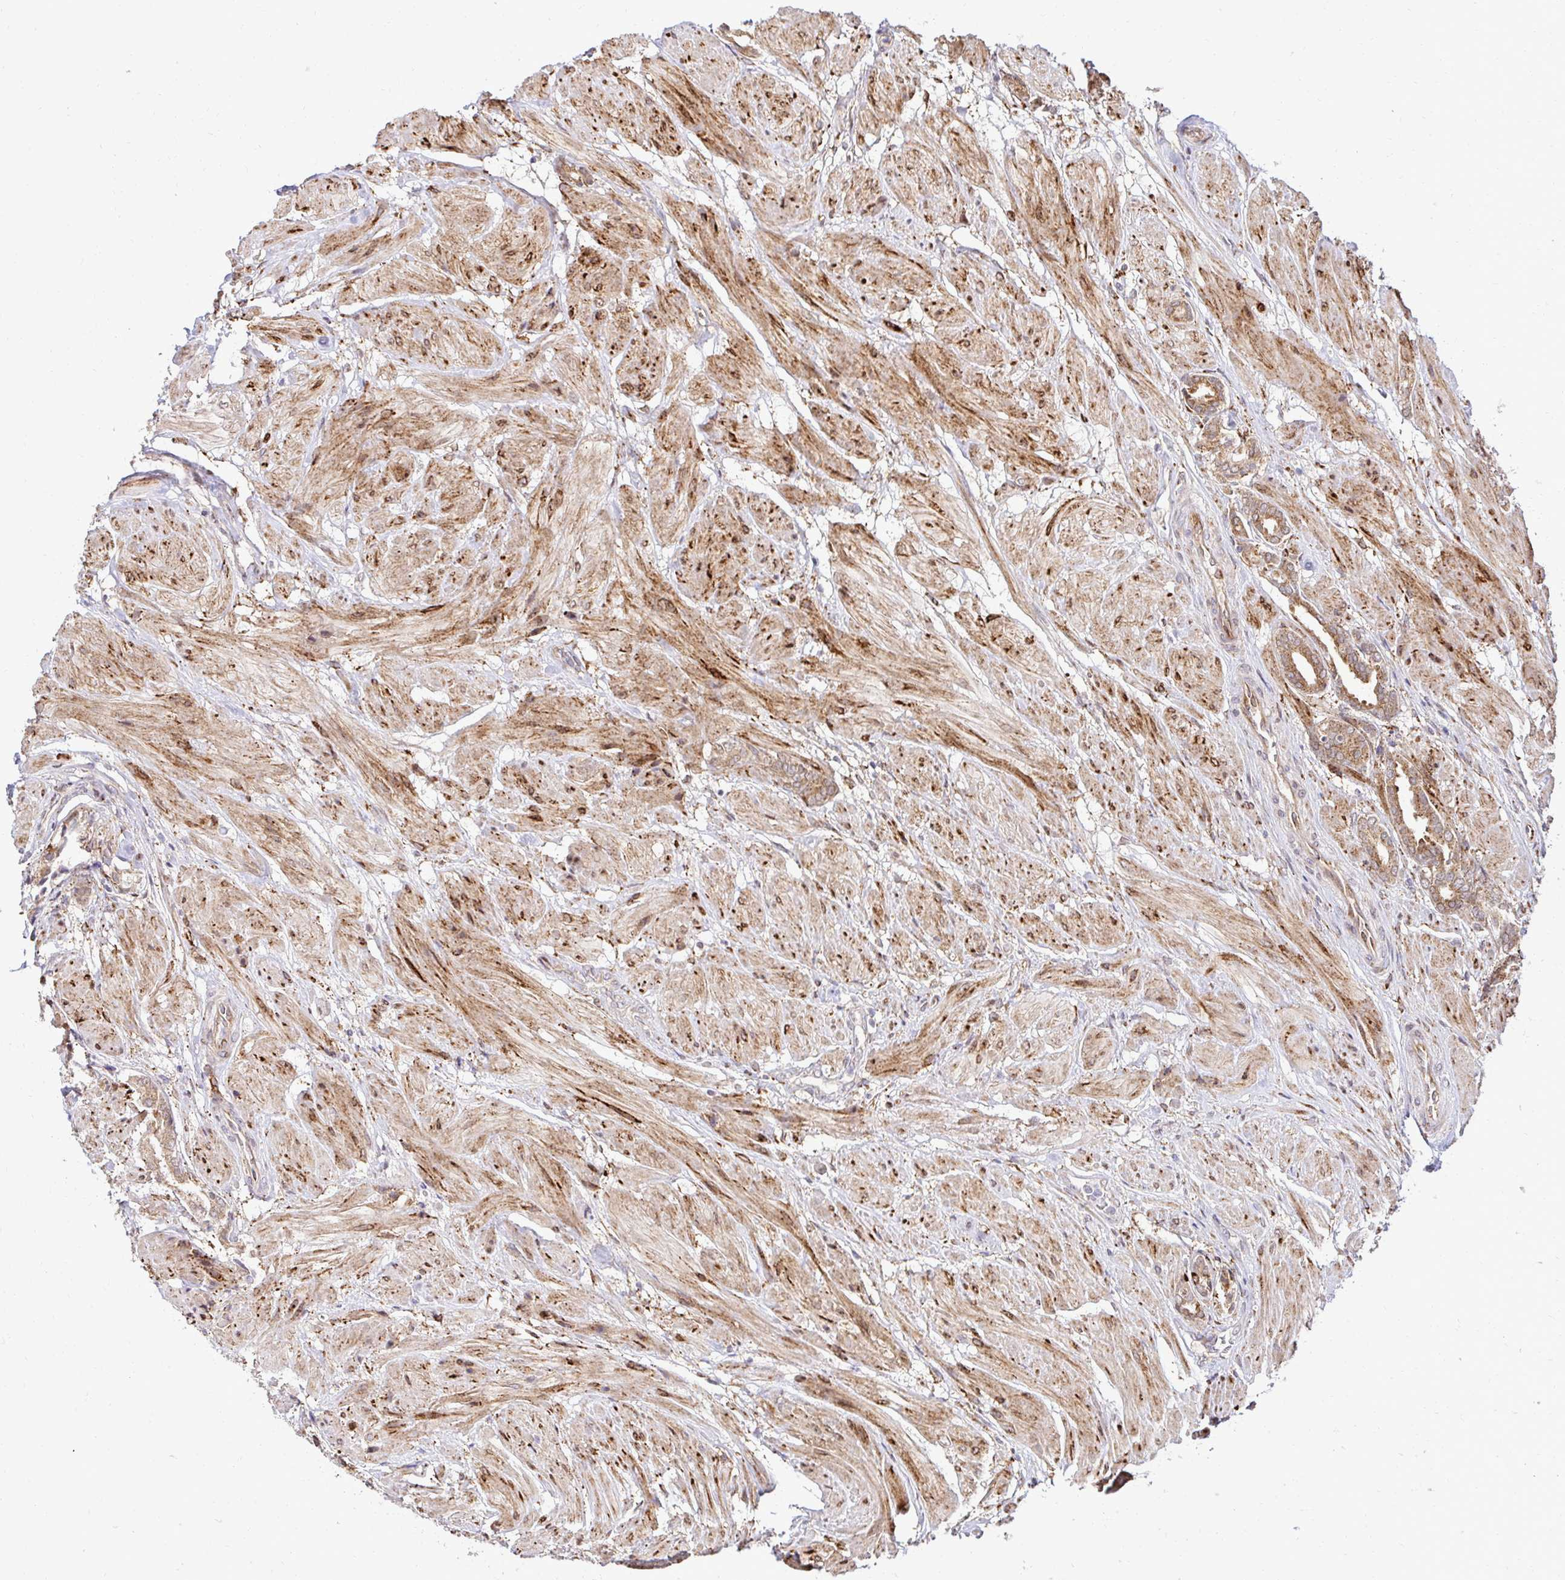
{"staining": {"intensity": "moderate", "quantity": ">75%", "location": "cytoplasmic/membranous"}, "tissue": "prostate cancer", "cell_type": "Tumor cells", "image_type": "cancer", "snomed": [{"axis": "morphology", "description": "Adenocarcinoma, High grade"}, {"axis": "topography", "description": "Prostate"}], "caption": "Protein expression analysis of prostate cancer (high-grade adenocarcinoma) reveals moderate cytoplasmic/membranous expression in approximately >75% of tumor cells.", "gene": "HPS1", "patient": {"sex": "male", "age": 56}}